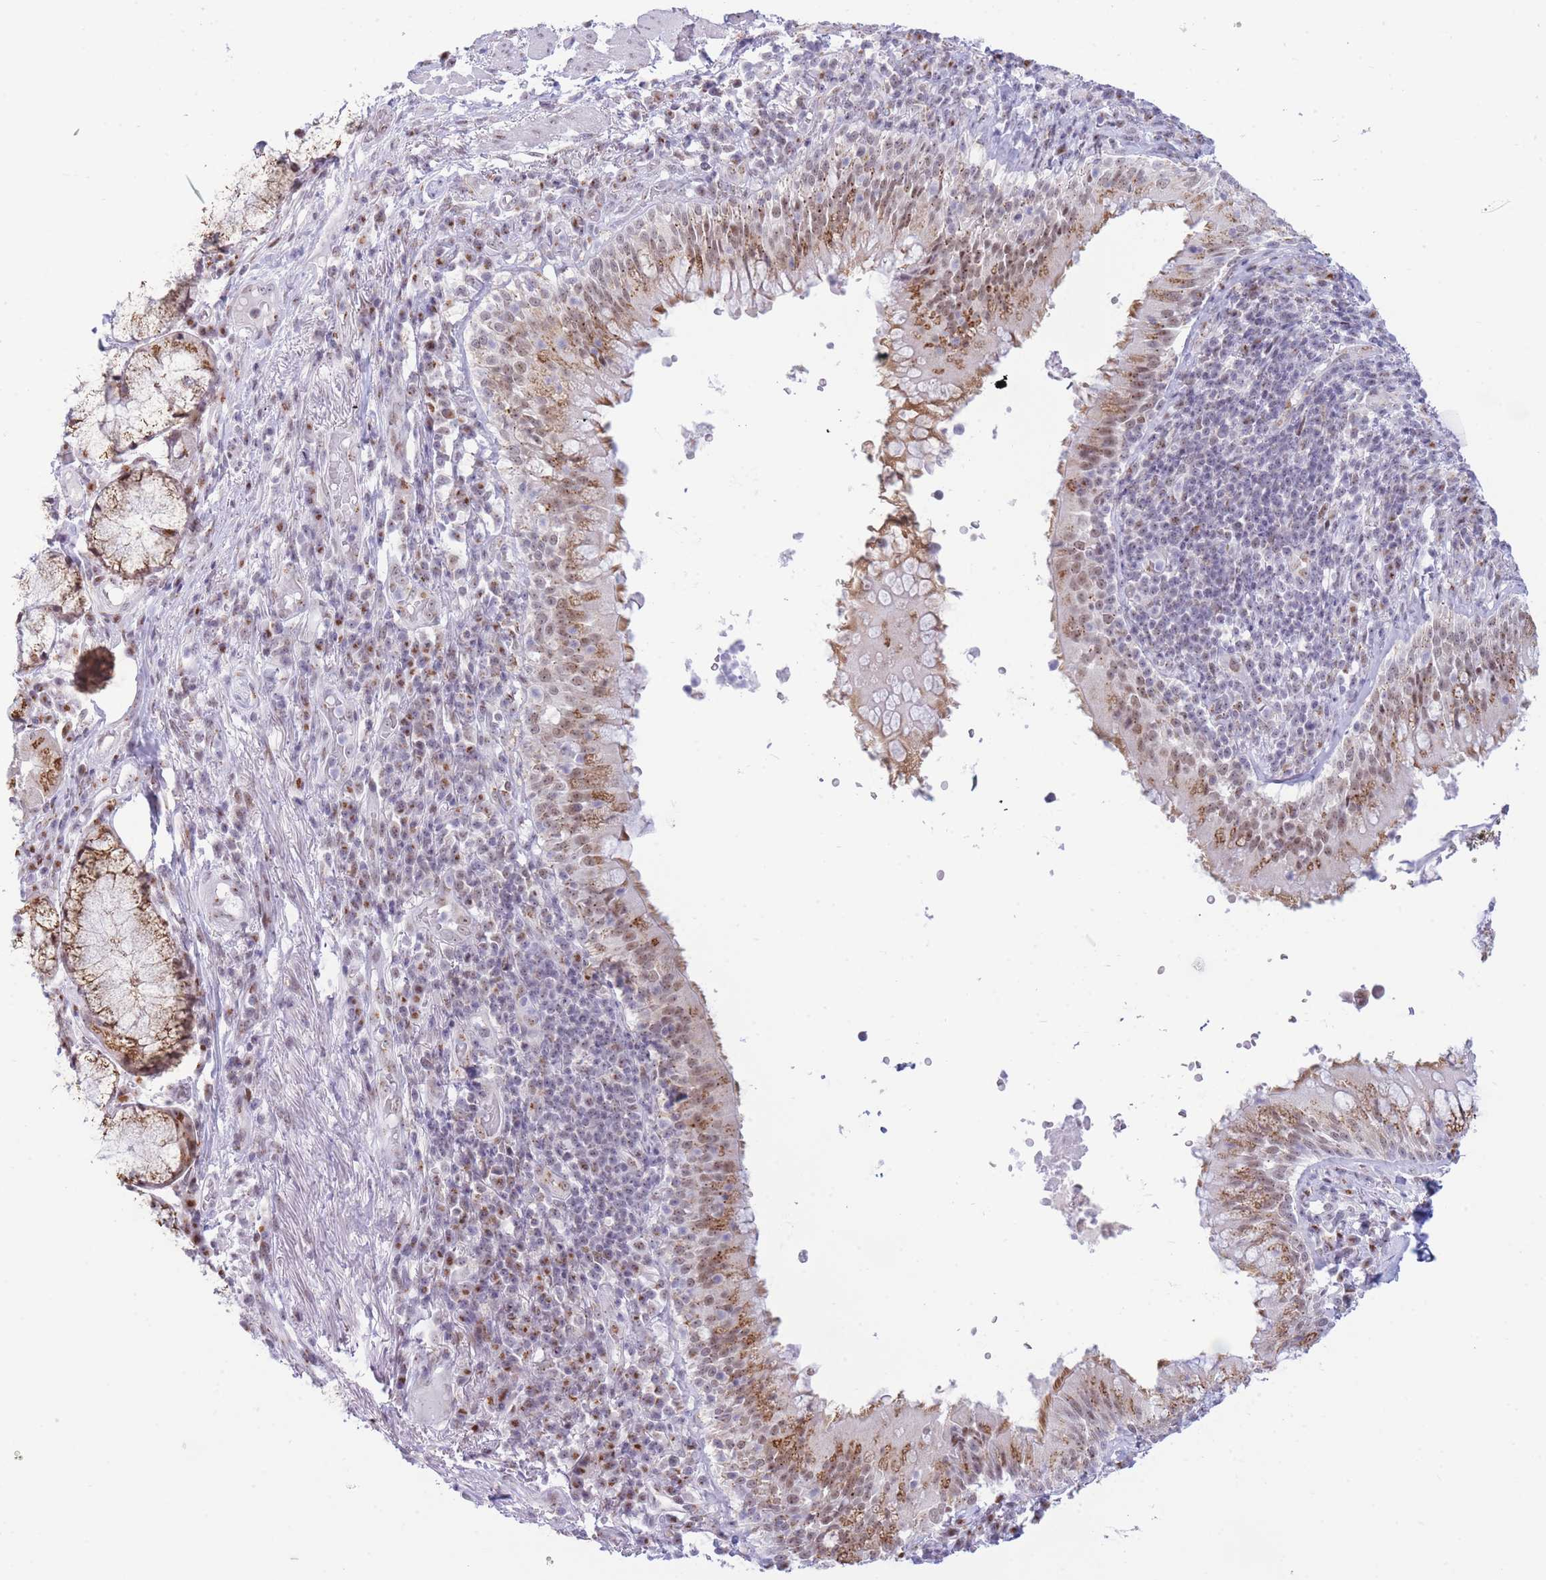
{"staining": {"intensity": "negative", "quantity": "none", "location": "none"}, "tissue": "adipose tissue", "cell_type": "Adipocytes", "image_type": "normal", "snomed": [{"axis": "morphology", "description": "Normal tissue, NOS"}, {"axis": "topography", "description": "Cartilage tissue"}, {"axis": "topography", "description": "Bronchus"}], "caption": "Protein analysis of normal adipose tissue demonstrates no significant expression in adipocytes. The staining was performed using DAB (3,3'-diaminobenzidine) to visualize the protein expression in brown, while the nuclei were stained in blue with hematoxylin (Magnification: 20x).", "gene": "INO80C", "patient": {"sex": "male", "age": 56}}